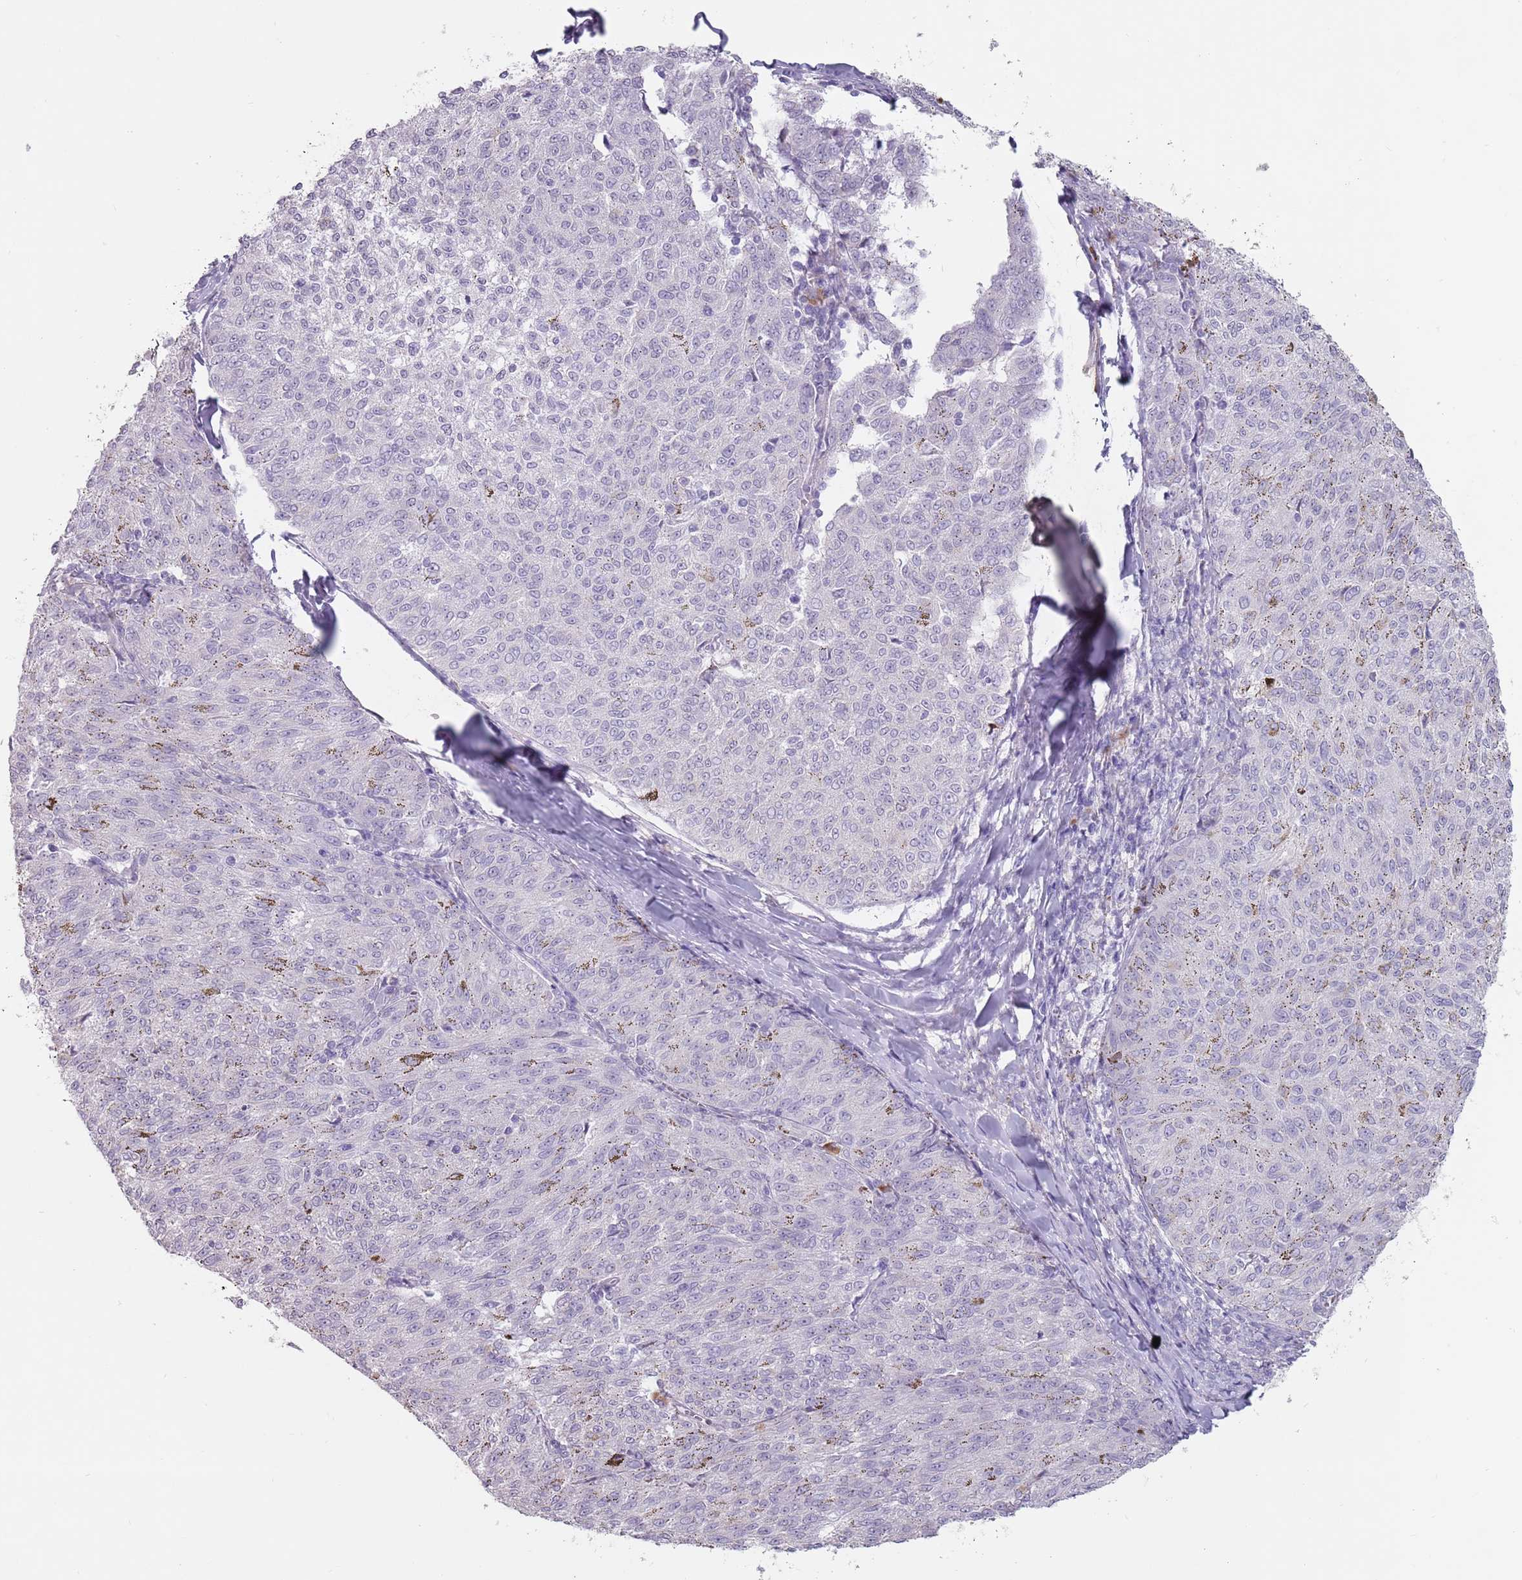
{"staining": {"intensity": "negative", "quantity": "none", "location": "none"}, "tissue": "melanoma", "cell_type": "Tumor cells", "image_type": "cancer", "snomed": [{"axis": "morphology", "description": "Malignant melanoma, NOS"}, {"axis": "topography", "description": "Skin"}], "caption": "The IHC micrograph has no significant positivity in tumor cells of melanoma tissue.", "gene": "STYK1", "patient": {"sex": "female", "age": 72}}